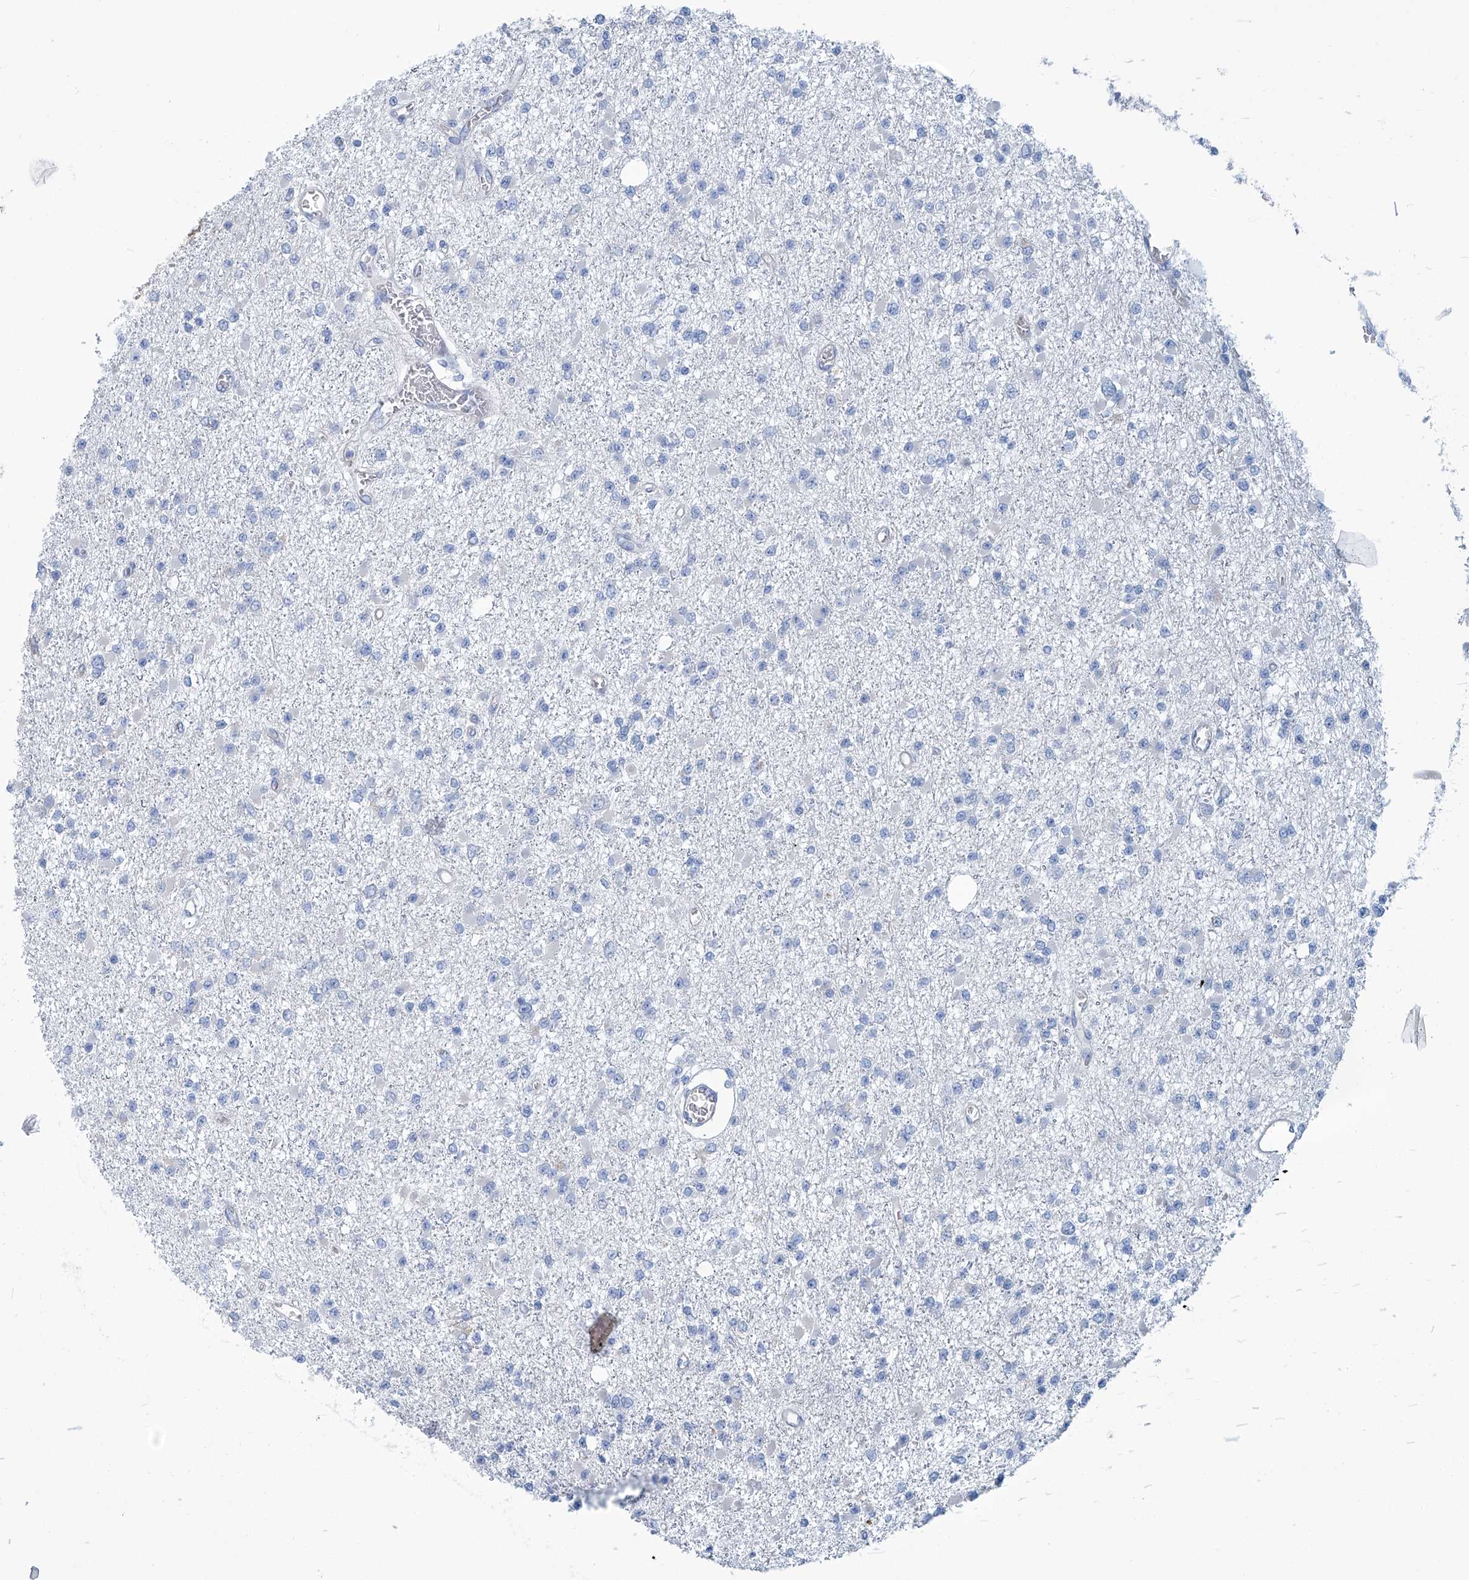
{"staining": {"intensity": "negative", "quantity": "none", "location": "none"}, "tissue": "glioma", "cell_type": "Tumor cells", "image_type": "cancer", "snomed": [{"axis": "morphology", "description": "Glioma, malignant, Low grade"}, {"axis": "topography", "description": "Brain"}], "caption": "This is an immunohistochemistry photomicrograph of human glioma. There is no positivity in tumor cells.", "gene": "PFKL", "patient": {"sex": "female", "age": 22}}